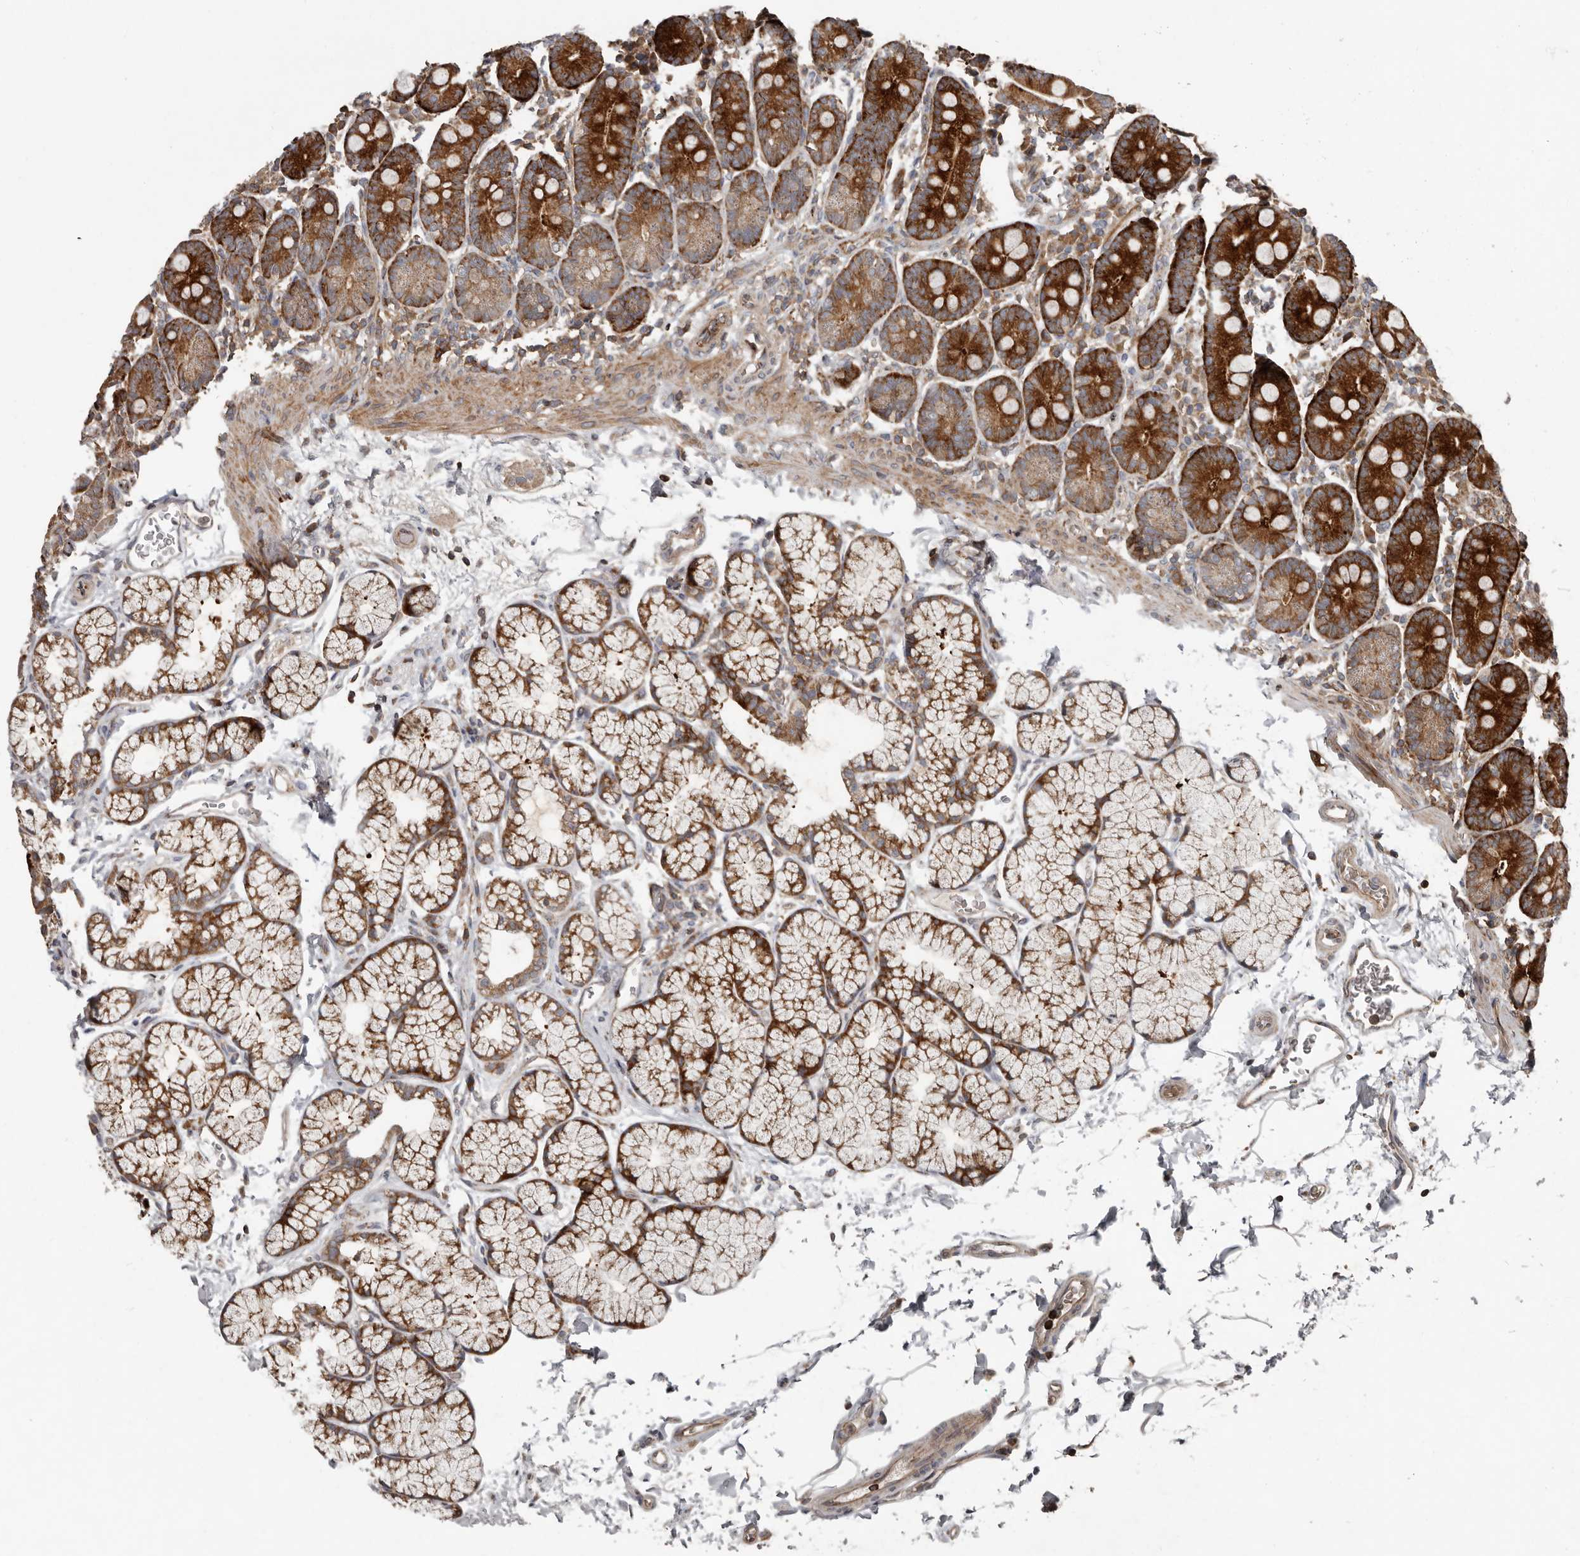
{"staining": {"intensity": "strong", "quantity": ">75%", "location": "cytoplasmic/membranous"}, "tissue": "duodenum", "cell_type": "Glandular cells", "image_type": "normal", "snomed": [{"axis": "morphology", "description": "Normal tissue, NOS"}, {"axis": "topography", "description": "Duodenum"}], "caption": "Strong cytoplasmic/membranous expression is appreciated in about >75% of glandular cells in unremarkable duodenum.", "gene": "FBXO31", "patient": {"sex": "male", "age": 35}}